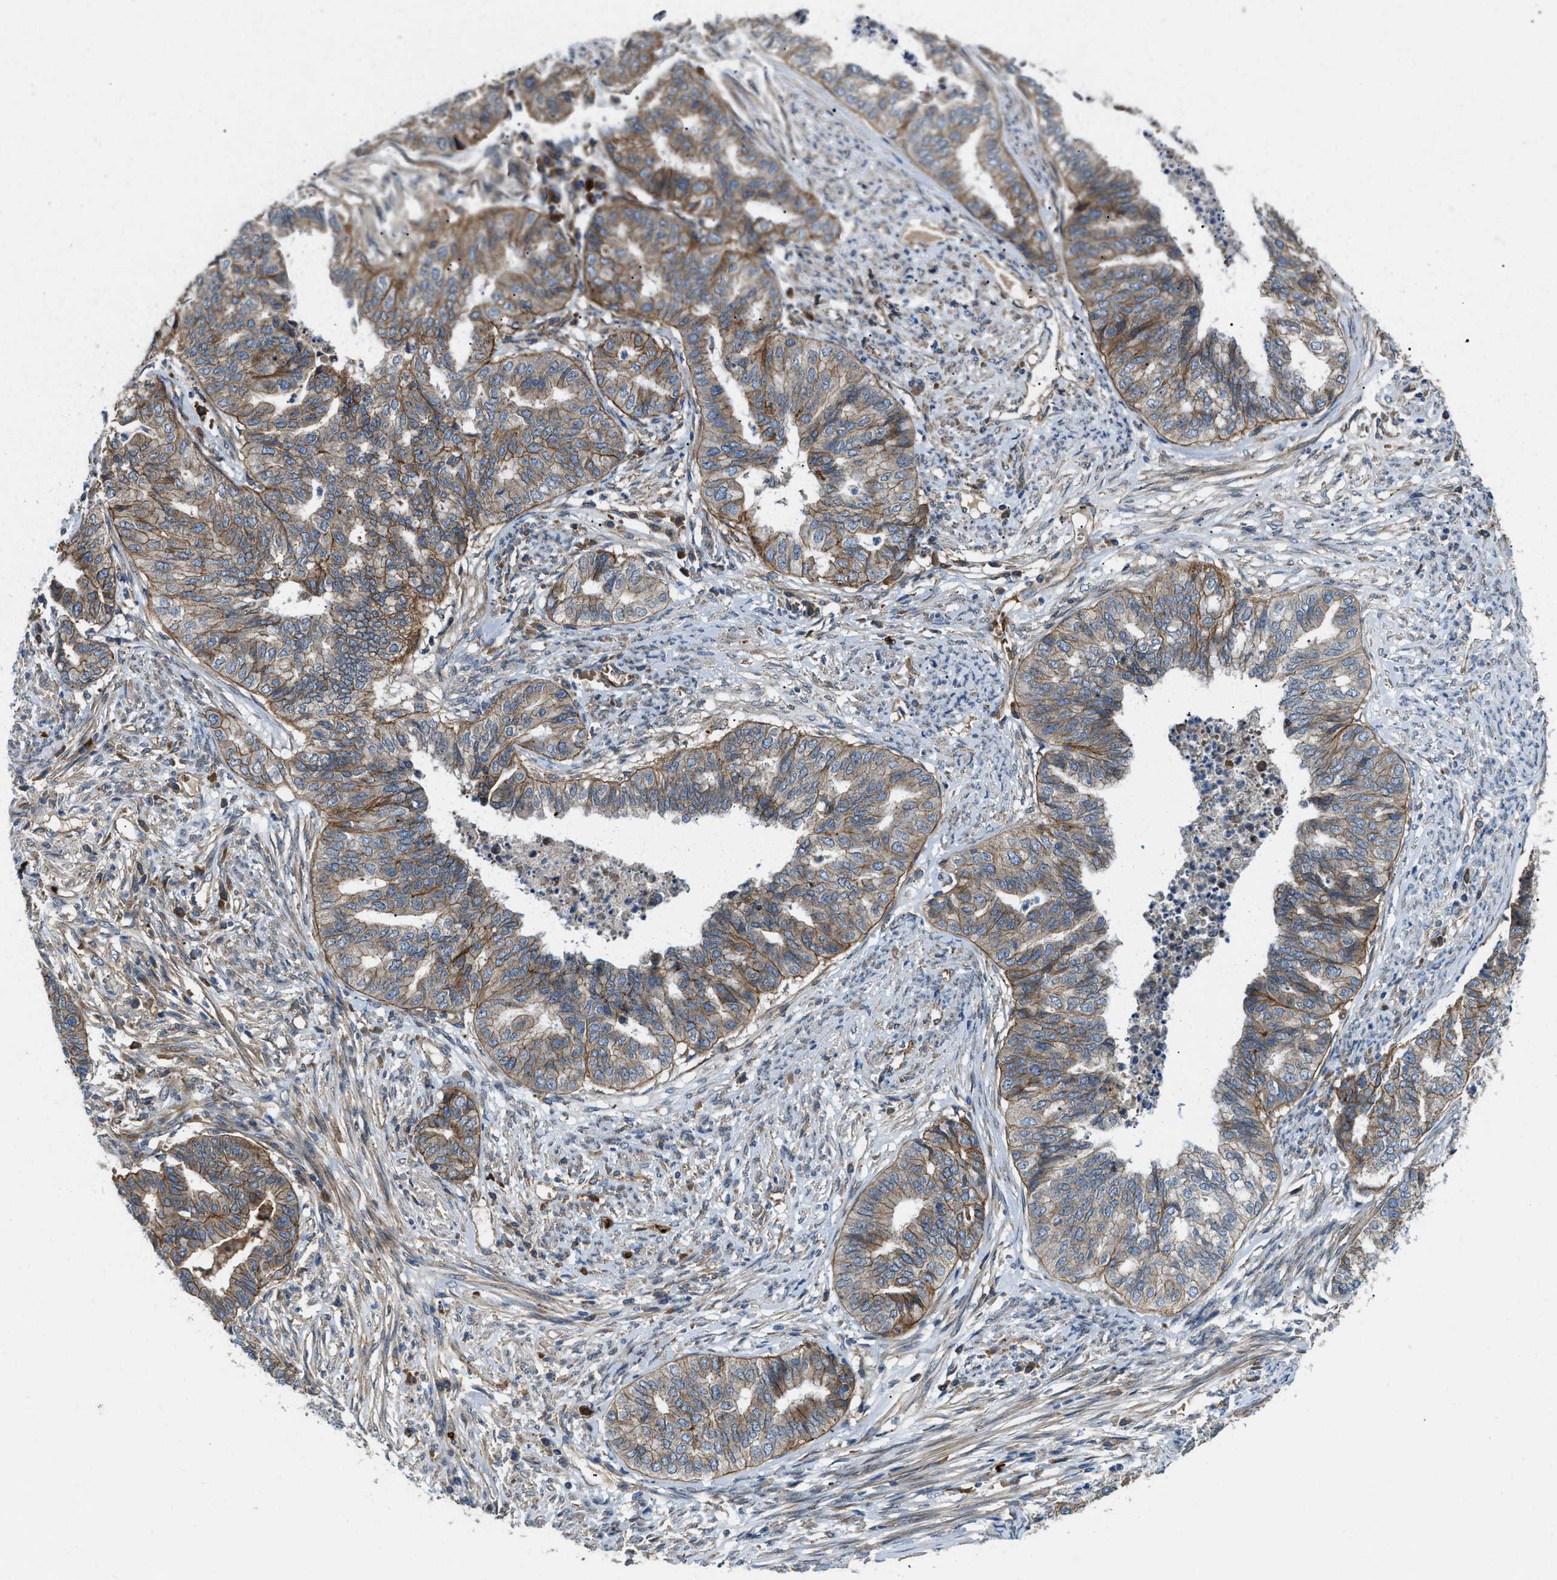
{"staining": {"intensity": "moderate", "quantity": ">75%", "location": "cytoplasmic/membranous"}, "tissue": "endometrial cancer", "cell_type": "Tumor cells", "image_type": "cancer", "snomed": [{"axis": "morphology", "description": "Adenocarcinoma, NOS"}, {"axis": "topography", "description": "Endometrium"}], "caption": "There is medium levels of moderate cytoplasmic/membranous staining in tumor cells of endometrial cancer (adenocarcinoma), as demonstrated by immunohistochemical staining (brown color).", "gene": "ERC1", "patient": {"sex": "female", "age": 79}}